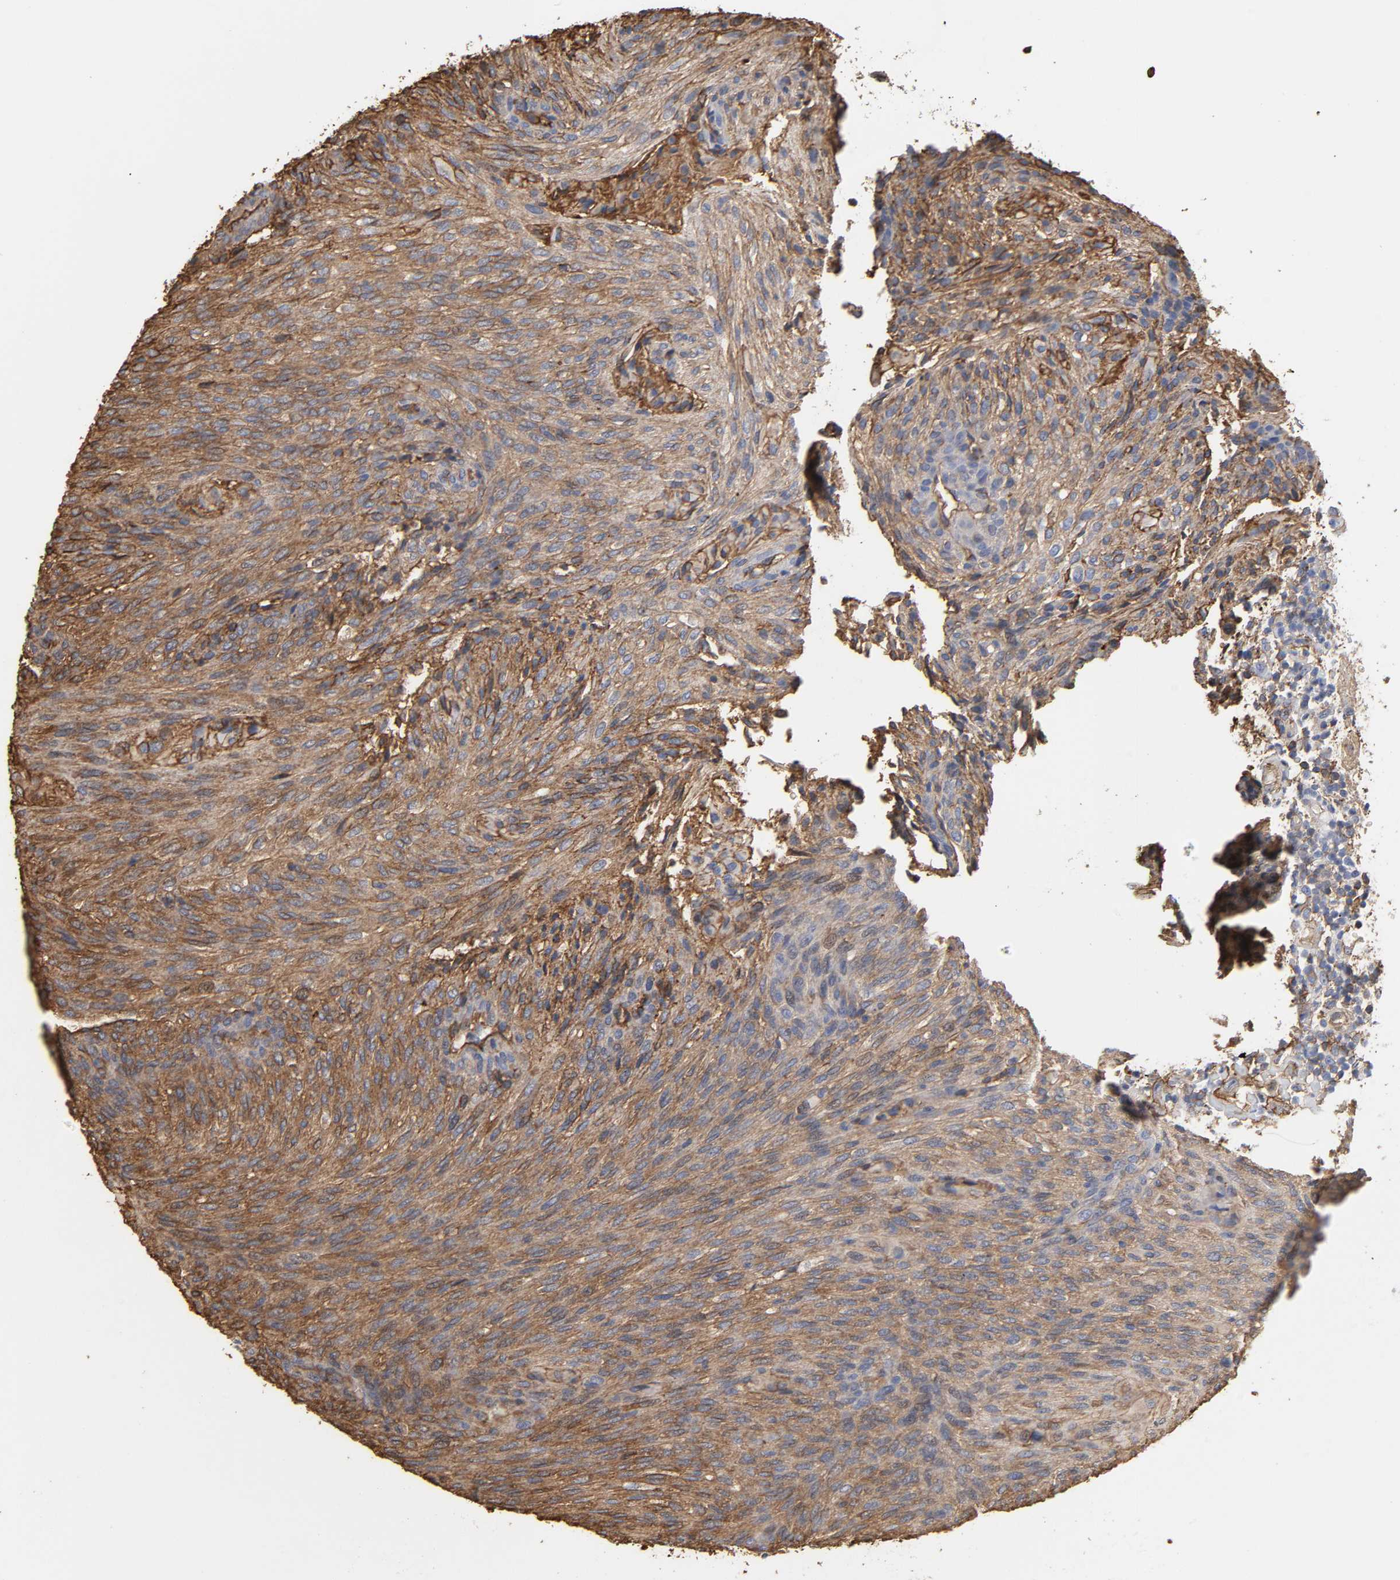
{"staining": {"intensity": "moderate", "quantity": ">75%", "location": "cytoplasmic/membranous"}, "tissue": "glioma", "cell_type": "Tumor cells", "image_type": "cancer", "snomed": [{"axis": "morphology", "description": "Glioma, malignant, High grade"}, {"axis": "topography", "description": "Cerebral cortex"}], "caption": "Glioma stained with a brown dye displays moderate cytoplasmic/membranous positive positivity in about >75% of tumor cells.", "gene": "ANXA2", "patient": {"sex": "female", "age": 55}}